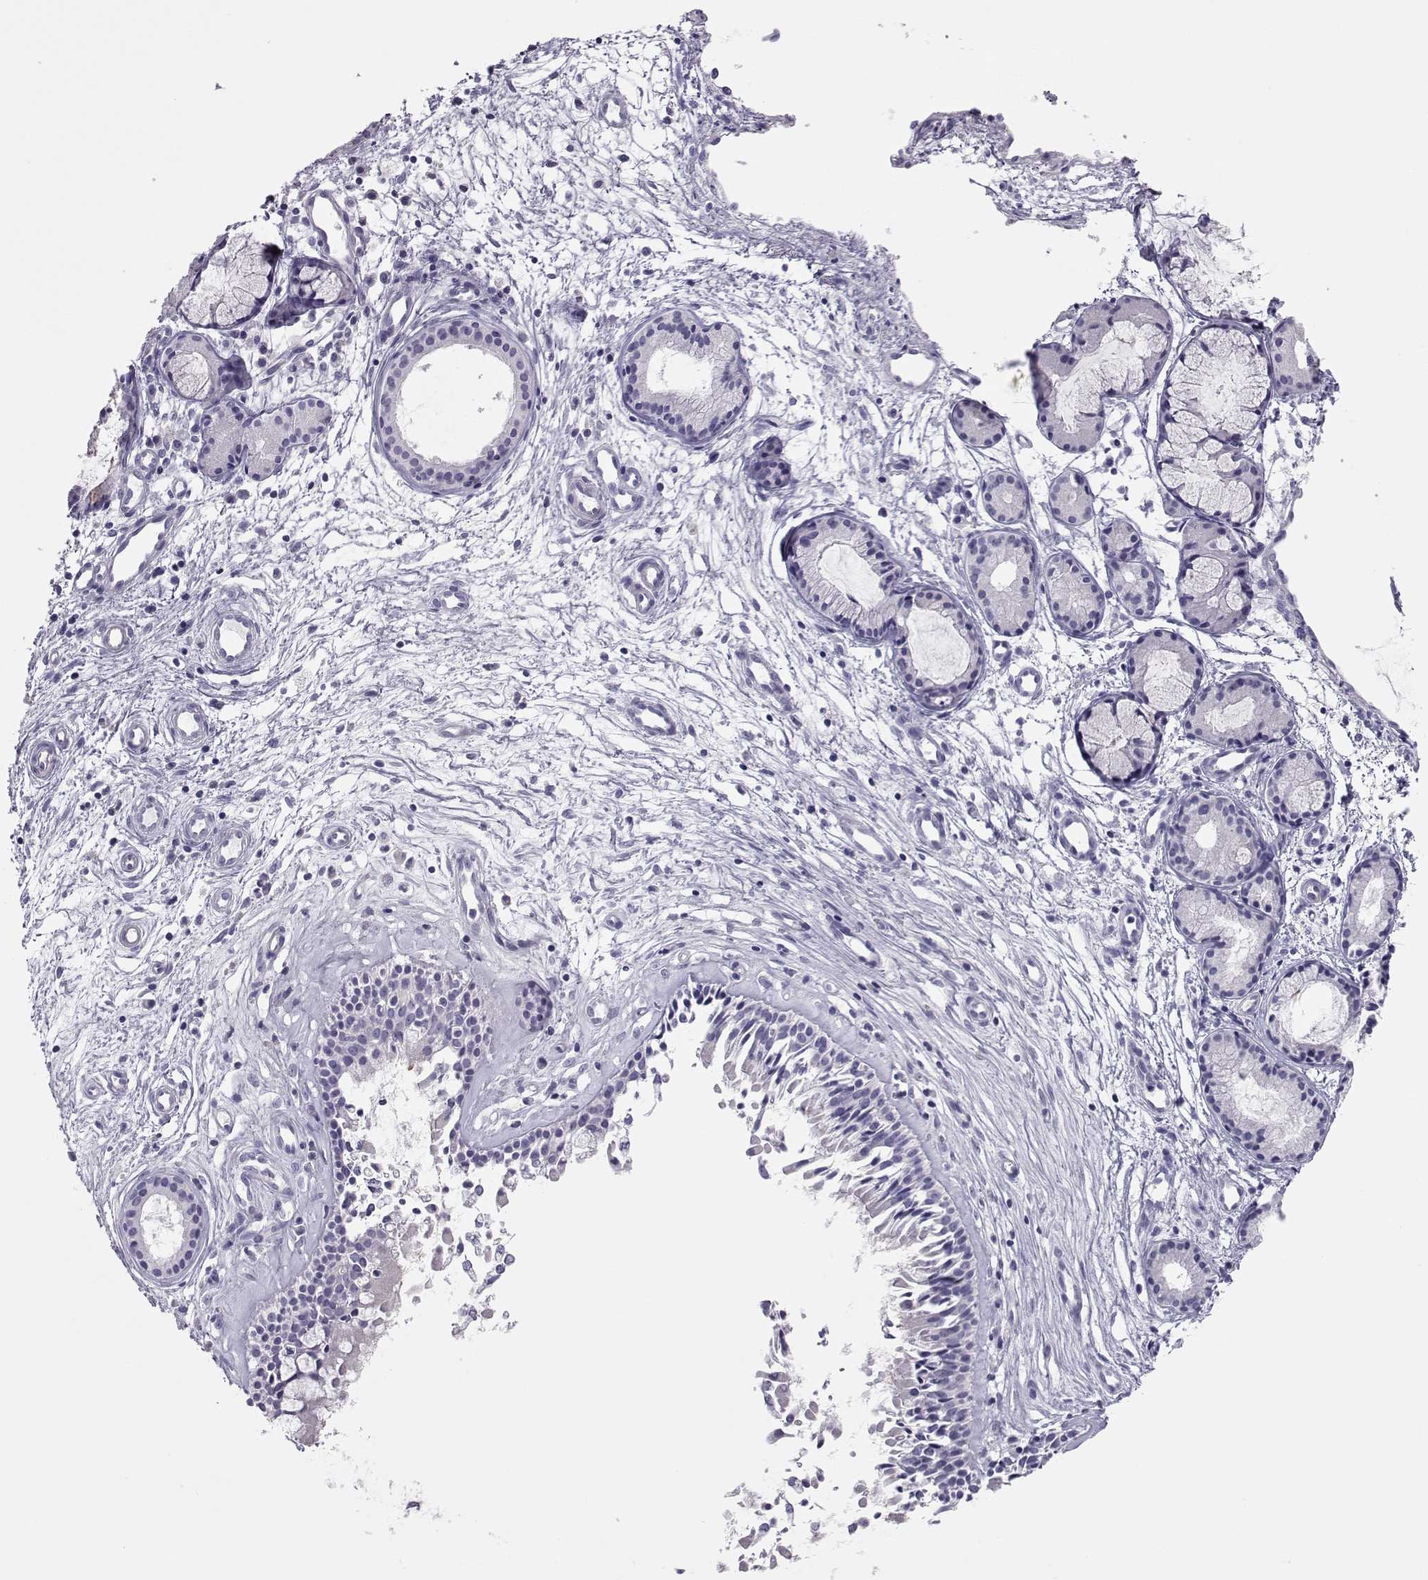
{"staining": {"intensity": "moderate", "quantity": "25%-75%", "location": "cytoplasmic/membranous"}, "tissue": "nasopharynx", "cell_type": "Respiratory epithelial cells", "image_type": "normal", "snomed": [{"axis": "morphology", "description": "Normal tissue, NOS"}, {"axis": "topography", "description": "Nasopharynx"}], "caption": "Immunohistochemistry image of normal nasopharynx: nasopharynx stained using immunohistochemistry displays medium levels of moderate protein expression localized specifically in the cytoplasmic/membranous of respiratory epithelial cells, appearing as a cytoplasmic/membranous brown color.", "gene": "TRPM7", "patient": {"sex": "female", "age": 47}}